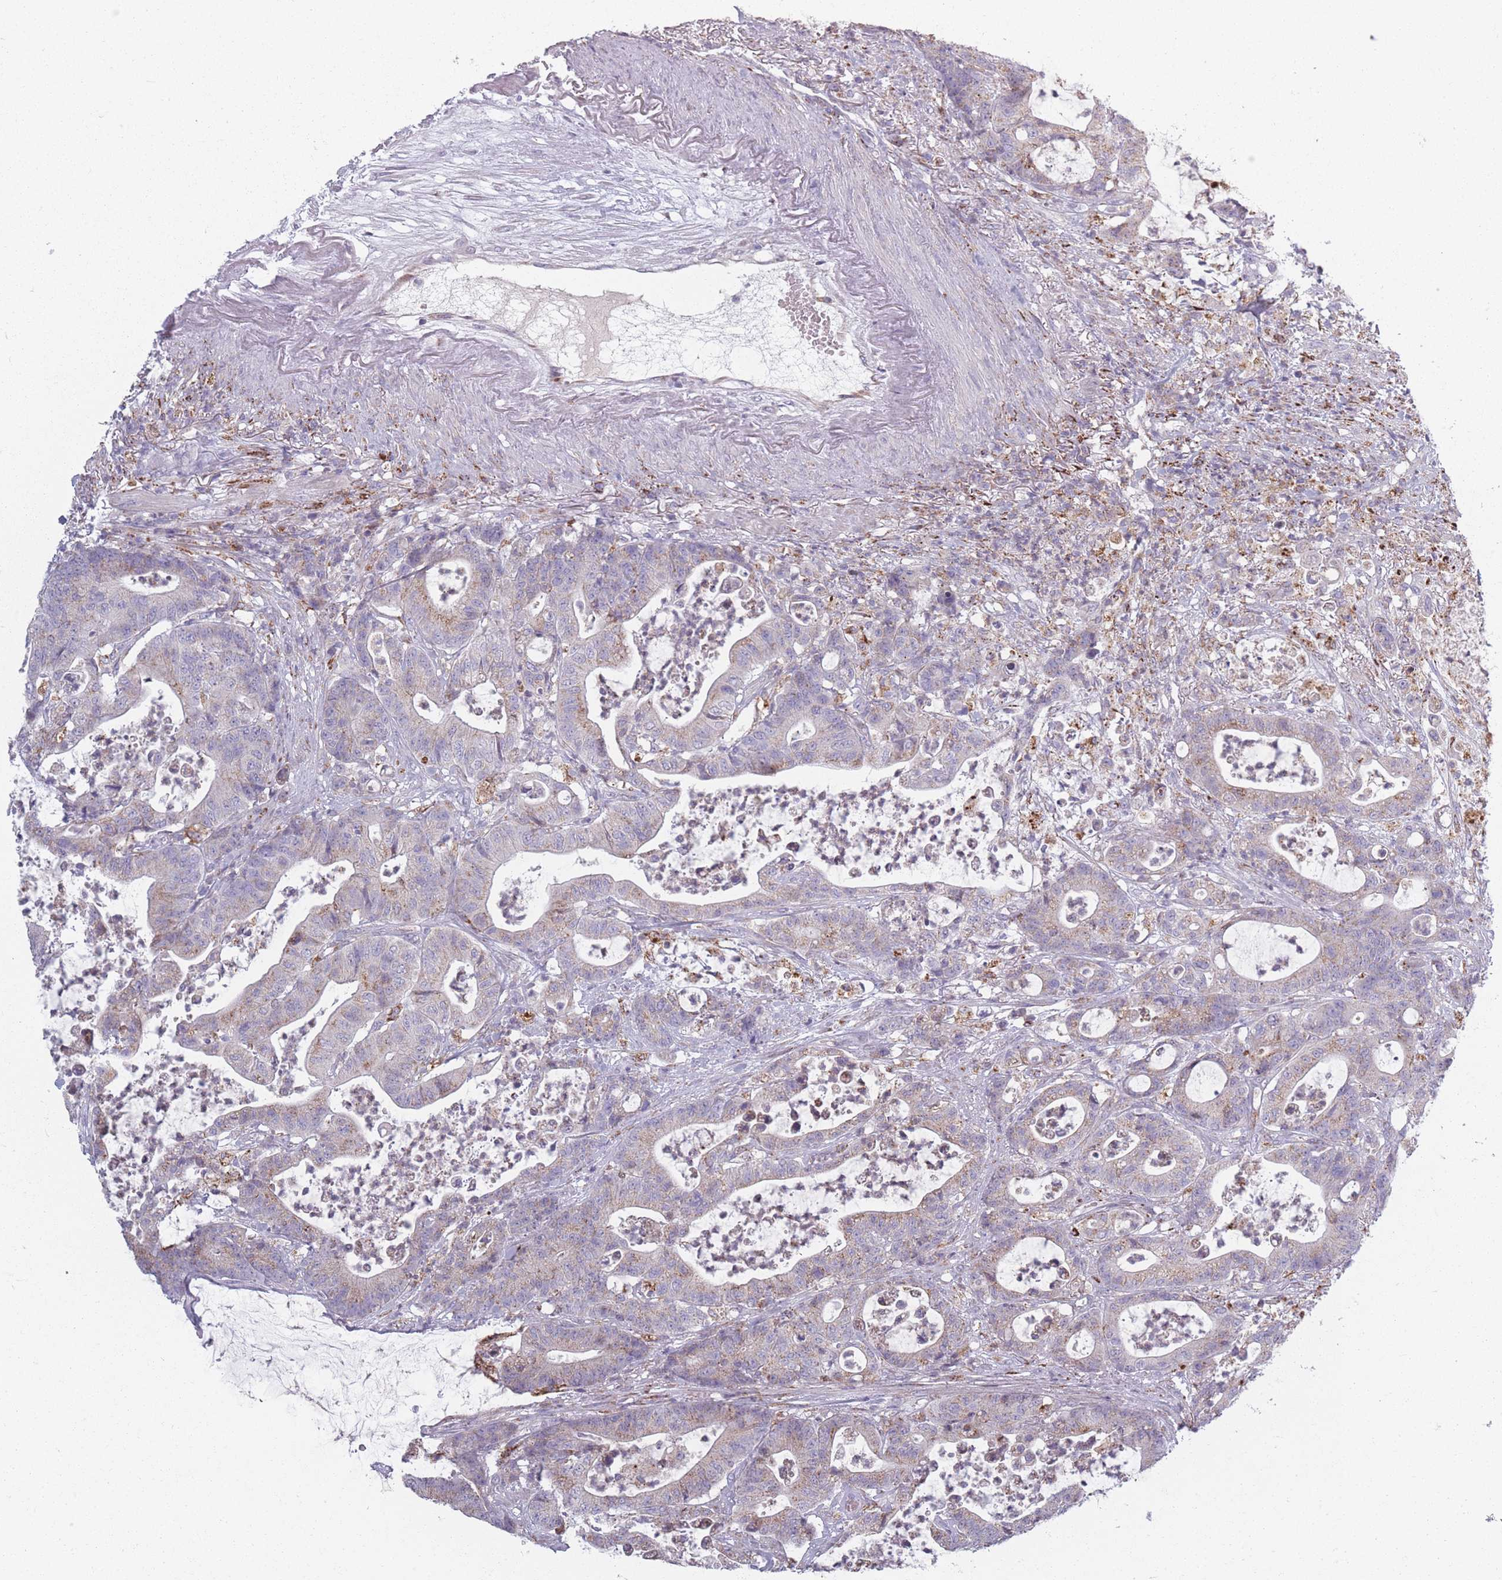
{"staining": {"intensity": "moderate", "quantity": "<25%", "location": "cytoplasmic/membranous"}, "tissue": "colorectal cancer", "cell_type": "Tumor cells", "image_type": "cancer", "snomed": [{"axis": "morphology", "description": "Adenocarcinoma, NOS"}, {"axis": "topography", "description": "Colon"}], "caption": "High-magnification brightfield microscopy of adenocarcinoma (colorectal) stained with DAB (3,3'-diaminobenzidine) (brown) and counterstained with hematoxylin (blue). tumor cells exhibit moderate cytoplasmic/membranous staining is appreciated in approximately<25% of cells. The staining was performed using DAB (3,3'-diaminobenzidine), with brown indicating positive protein expression. Nuclei are stained blue with hematoxylin.", "gene": "PEX11B", "patient": {"sex": "female", "age": 84}}